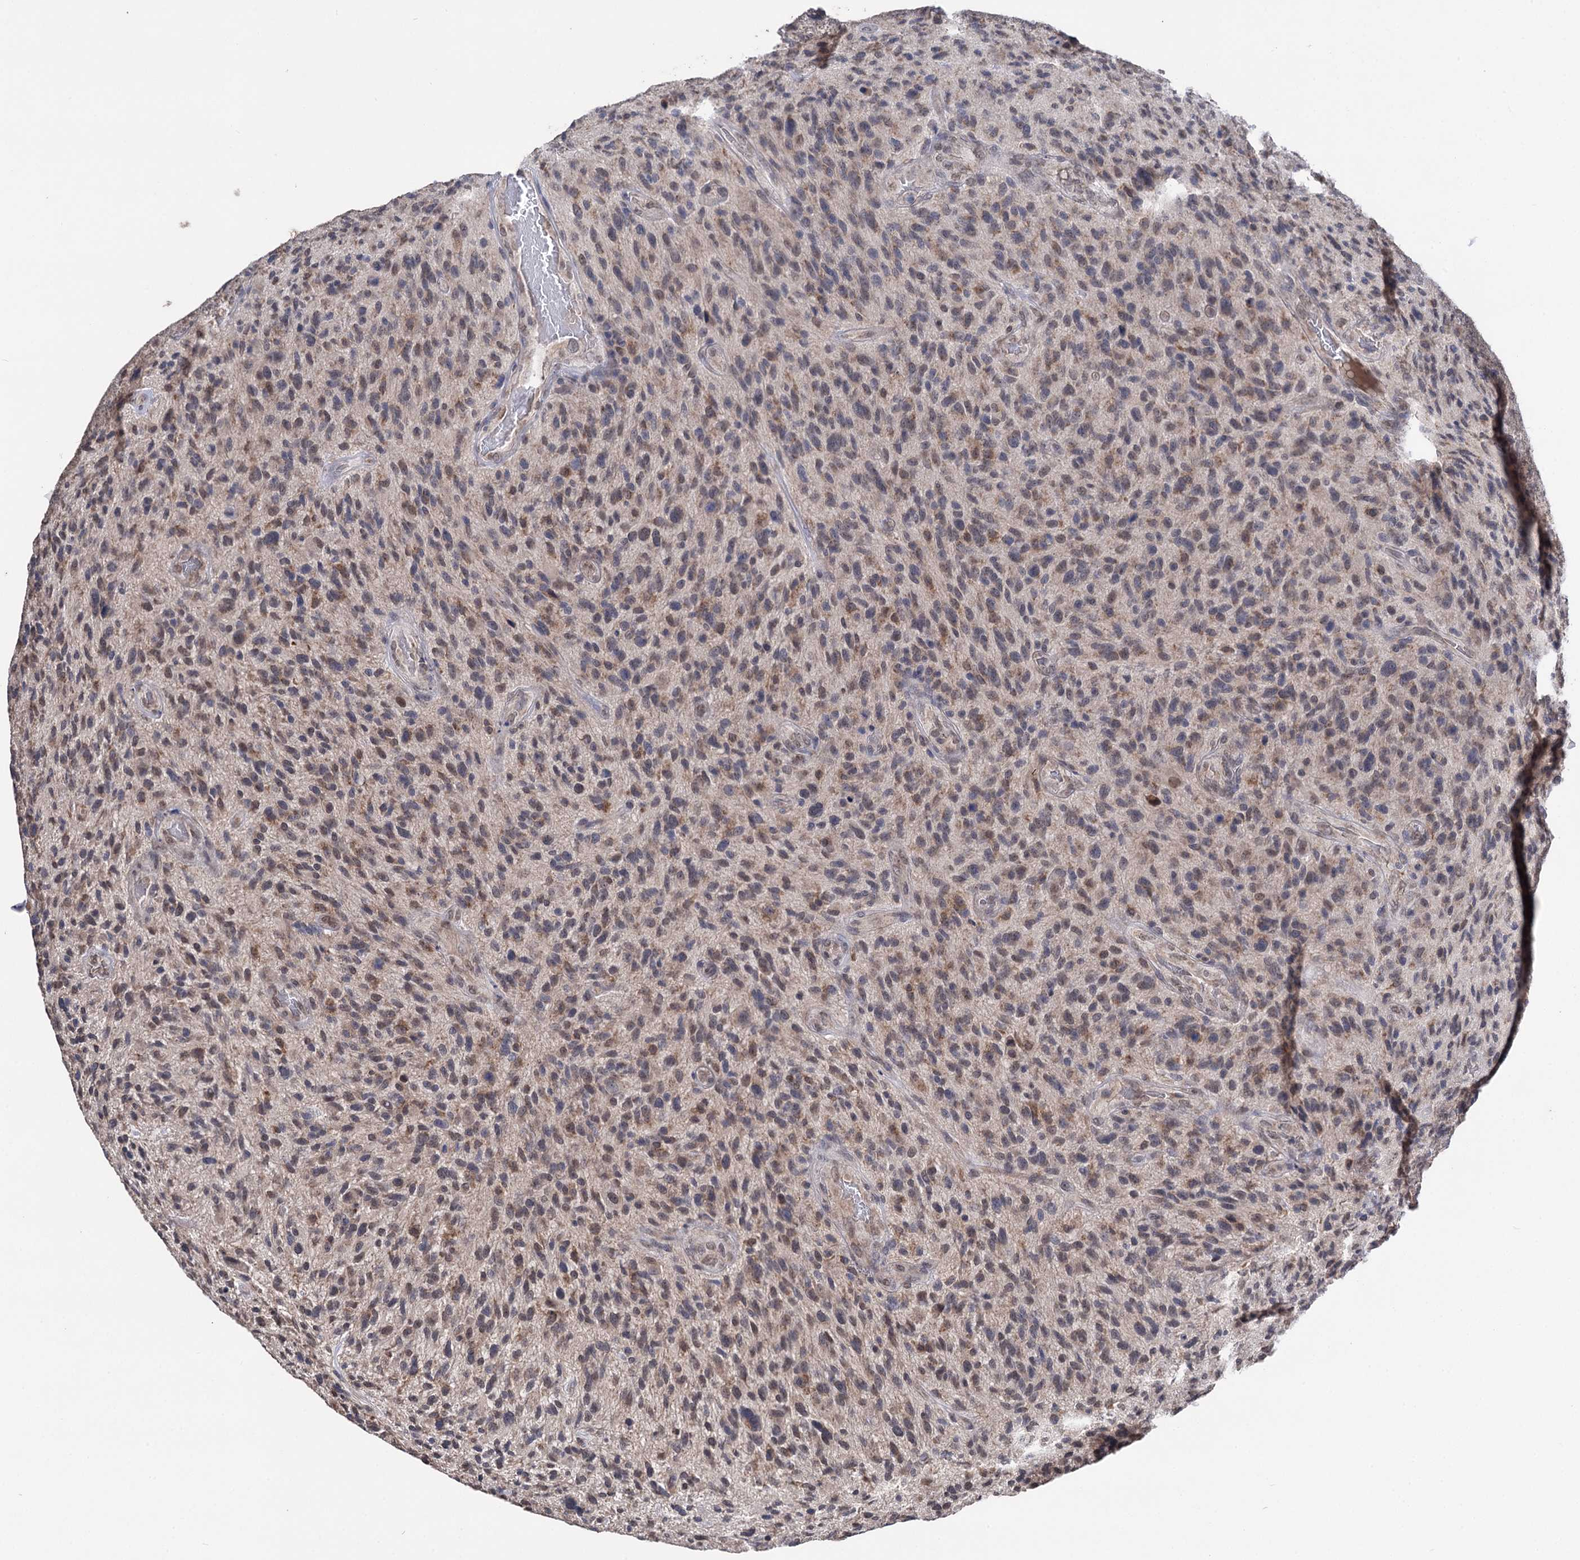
{"staining": {"intensity": "weak", "quantity": "25%-75%", "location": "cytoplasmic/membranous"}, "tissue": "glioma", "cell_type": "Tumor cells", "image_type": "cancer", "snomed": [{"axis": "morphology", "description": "Glioma, malignant, High grade"}, {"axis": "topography", "description": "Brain"}], "caption": "About 25%-75% of tumor cells in glioma exhibit weak cytoplasmic/membranous protein staining as visualized by brown immunohistochemical staining.", "gene": "CLPB", "patient": {"sex": "male", "age": 47}}